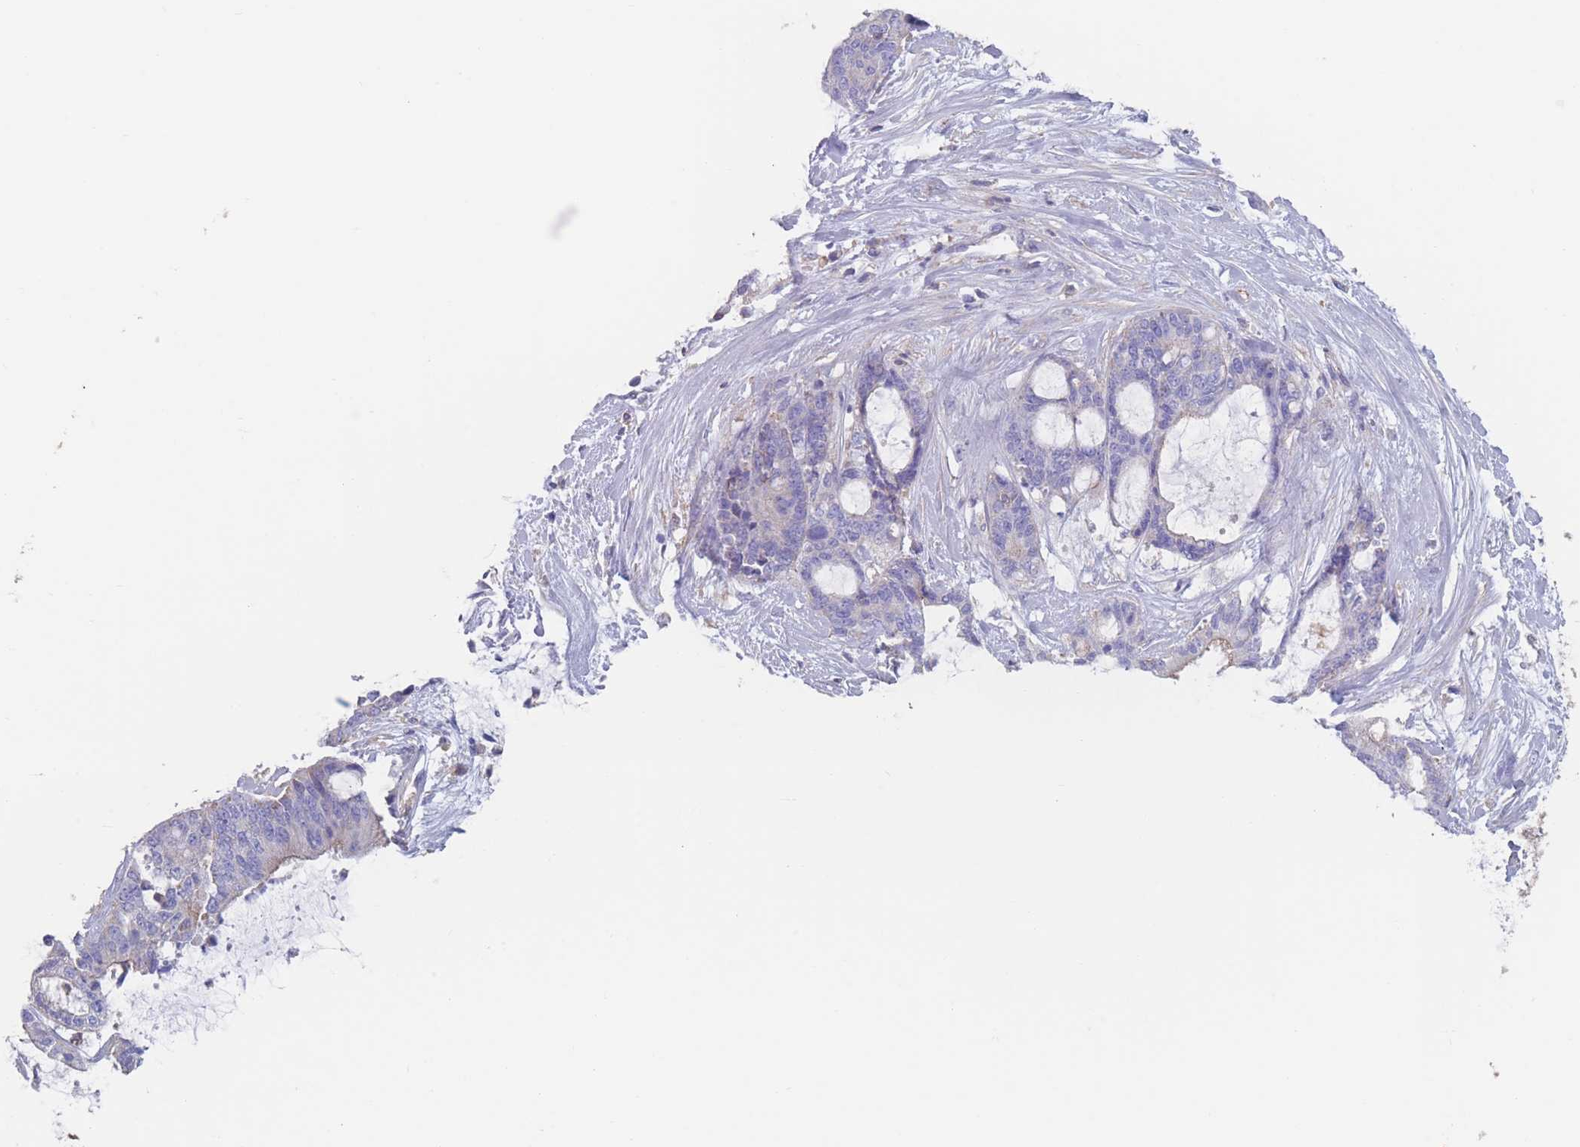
{"staining": {"intensity": "negative", "quantity": "none", "location": "none"}, "tissue": "liver cancer", "cell_type": "Tumor cells", "image_type": "cancer", "snomed": [{"axis": "morphology", "description": "Normal tissue, NOS"}, {"axis": "morphology", "description": "Cholangiocarcinoma"}, {"axis": "topography", "description": "Liver"}, {"axis": "topography", "description": "Peripheral nerve tissue"}], "caption": "Photomicrograph shows no significant protein positivity in tumor cells of liver cancer (cholangiocarcinoma). (Brightfield microscopy of DAB (3,3'-diaminobenzidine) immunohistochemistry at high magnification).", "gene": "ADH1A", "patient": {"sex": "female", "age": 73}}